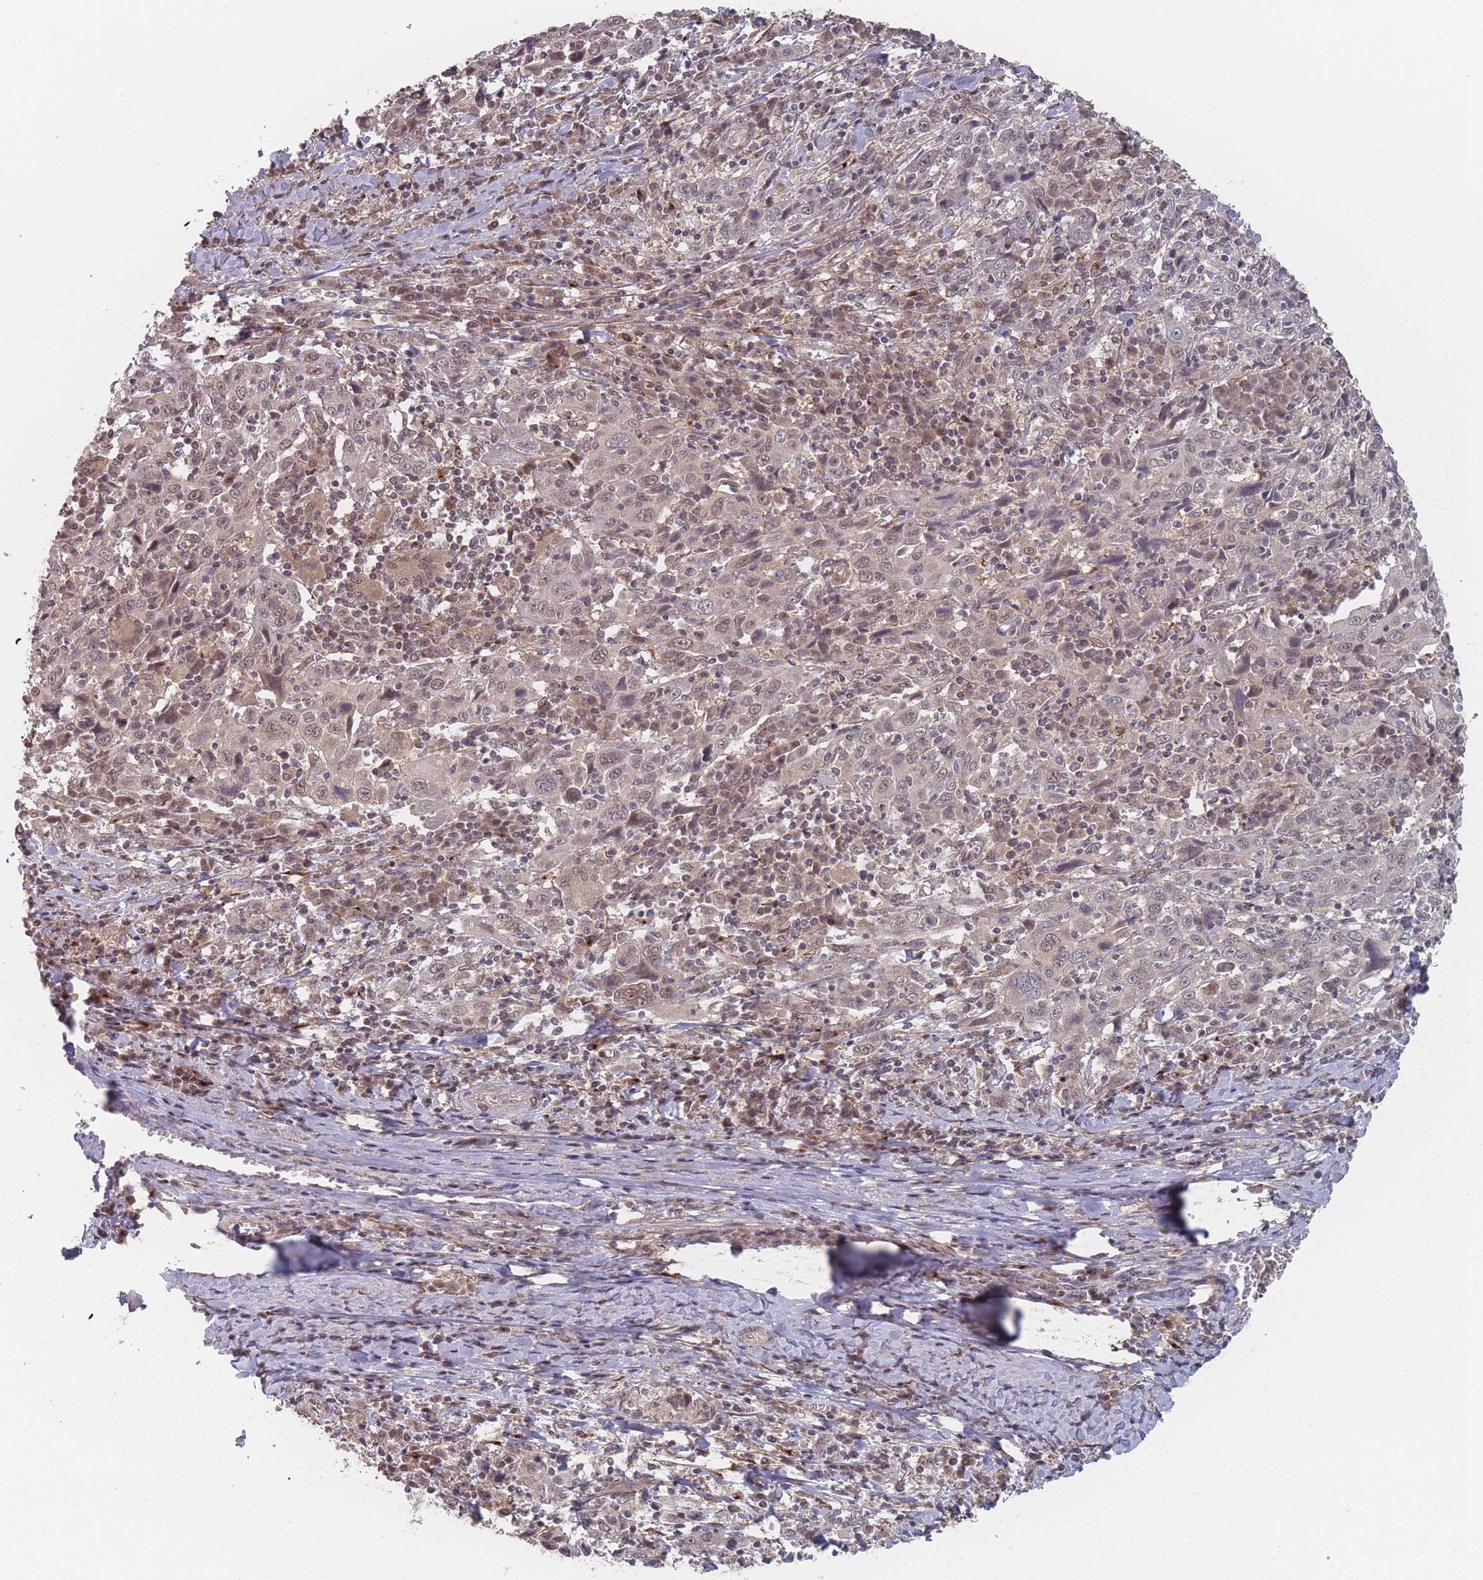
{"staining": {"intensity": "weak", "quantity": "25%-75%", "location": "cytoplasmic/membranous,nuclear"}, "tissue": "cervical cancer", "cell_type": "Tumor cells", "image_type": "cancer", "snomed": [{"axis": "morphology", "description": "Squamous cell carcinoma, NOS"}, {"axis": "topography", "description": "Cervix"}], "caption": "Tumor cells demonstrate low levels of weak cytoplasmic/membranous and nuclear positivity in about 25%-75% of cells in squamous cell carcinoma (cervical). Ihc stains the protein in brown and the nuclei are stained blue.", "gene": "CNTRL", "patient": {"sex": "female", "age": 46}}